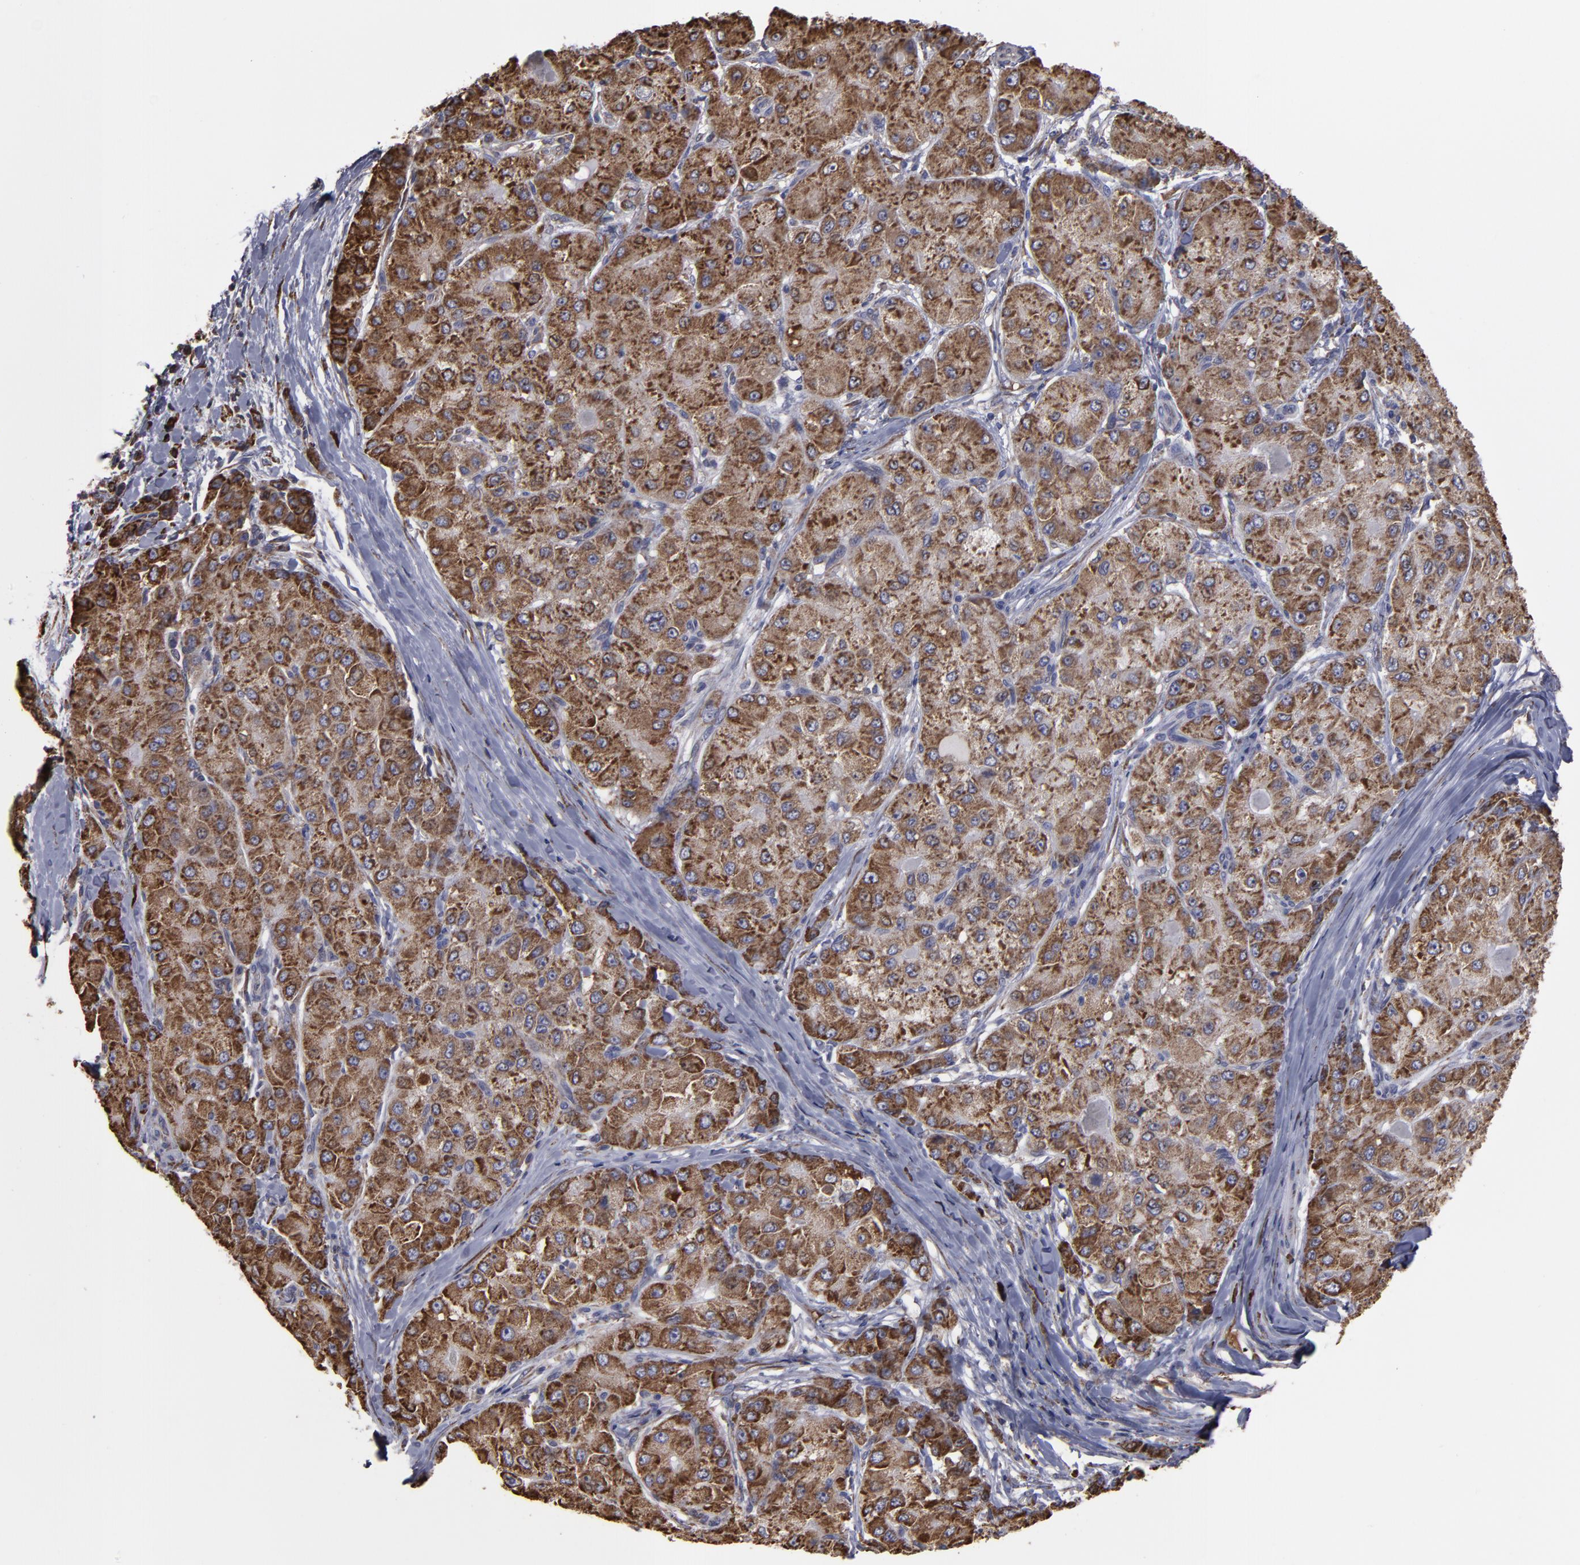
{"staining": {"intensity": "strong", "quantity": ">75%", "location": "cytoplasmic/membranous"}, "tissue": "liver cancer", "cell_type": "Tumor cells", "image_type": "cancer", "snomed": [{"axis": "morphology", "description": "Carcinoma, Hepatocellular, NOS"}, {"axis": "topography", "description": "Liver"}], "caption": "Immunohistochemical staining of human liver cancer (hepatocellular carcinoma) demonstrates high levels of strong cytoplasmic/membranous protein staining in approximately >75% of tumor cells.", "gene": "SND1", "patient": {"sex": "male", "age": 80}}